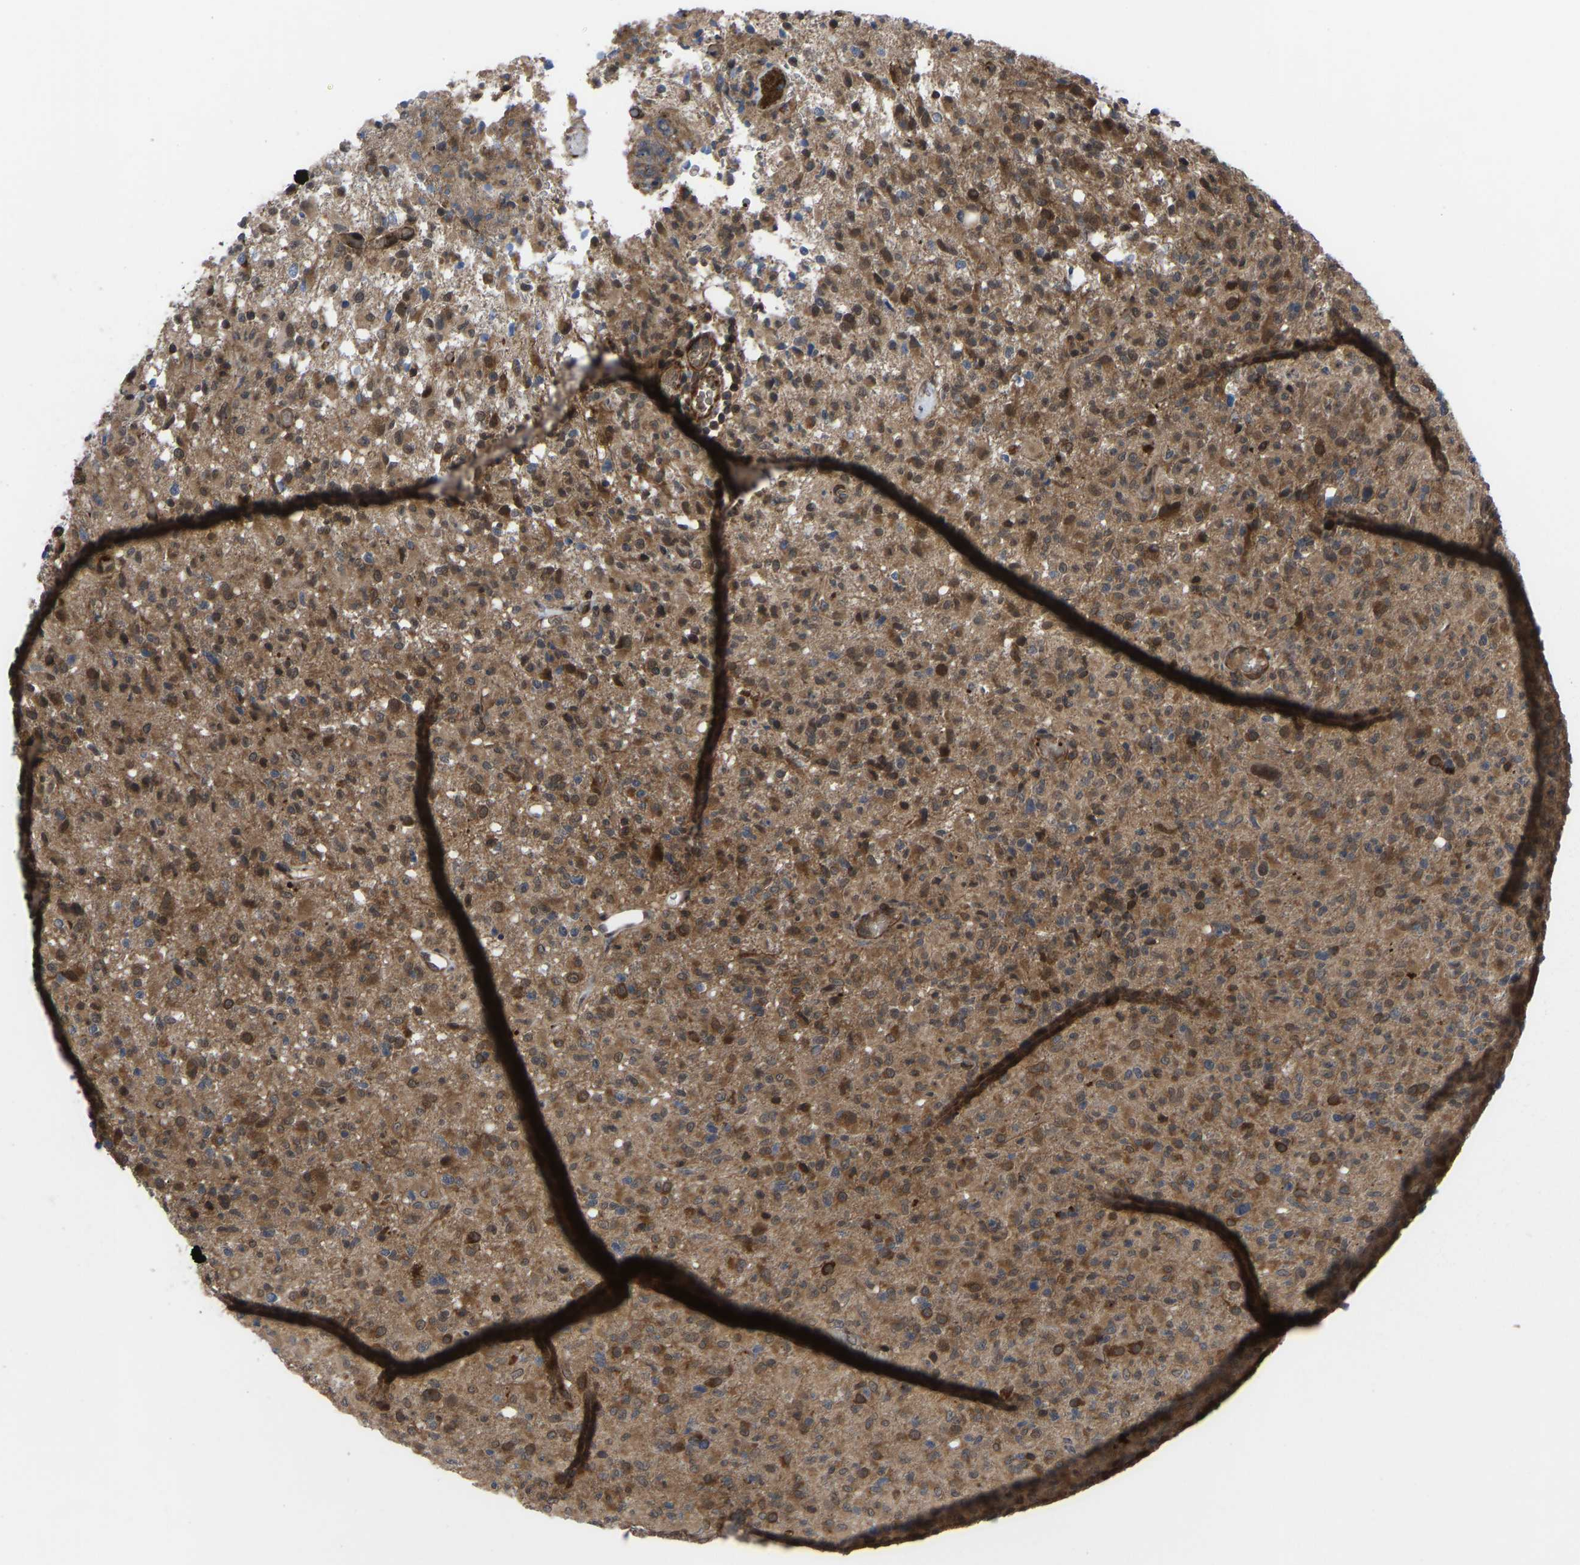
{"staining": {"intensity": "moderate", "quantity": ">75%", "location": "cytoplasmic/membranous,nuclear"}, "tissue": "glioma", "cell_type": "Tumor cells", "image_type": "cancer", "snomed": [{"axis": "morphology", "description": "Glioma, malignant, High grade"}, {"axis": "topography", "description": "Brain"}], "caption": "Immunohistochemistry (IHC) photomicrograph of neoplastic tissue: malignant high-grade glioma stained using immunohistochemistry (IHC) displays medium levels of moderate protein expression localized specifically in the cytoplasmic/membranous and nuclear of tumor cells, appearing as a cytoplasmic/membranous and nuclear brown color.", "gene": "CYP7B1", "patient": {"sex": "female", "age": 57}}